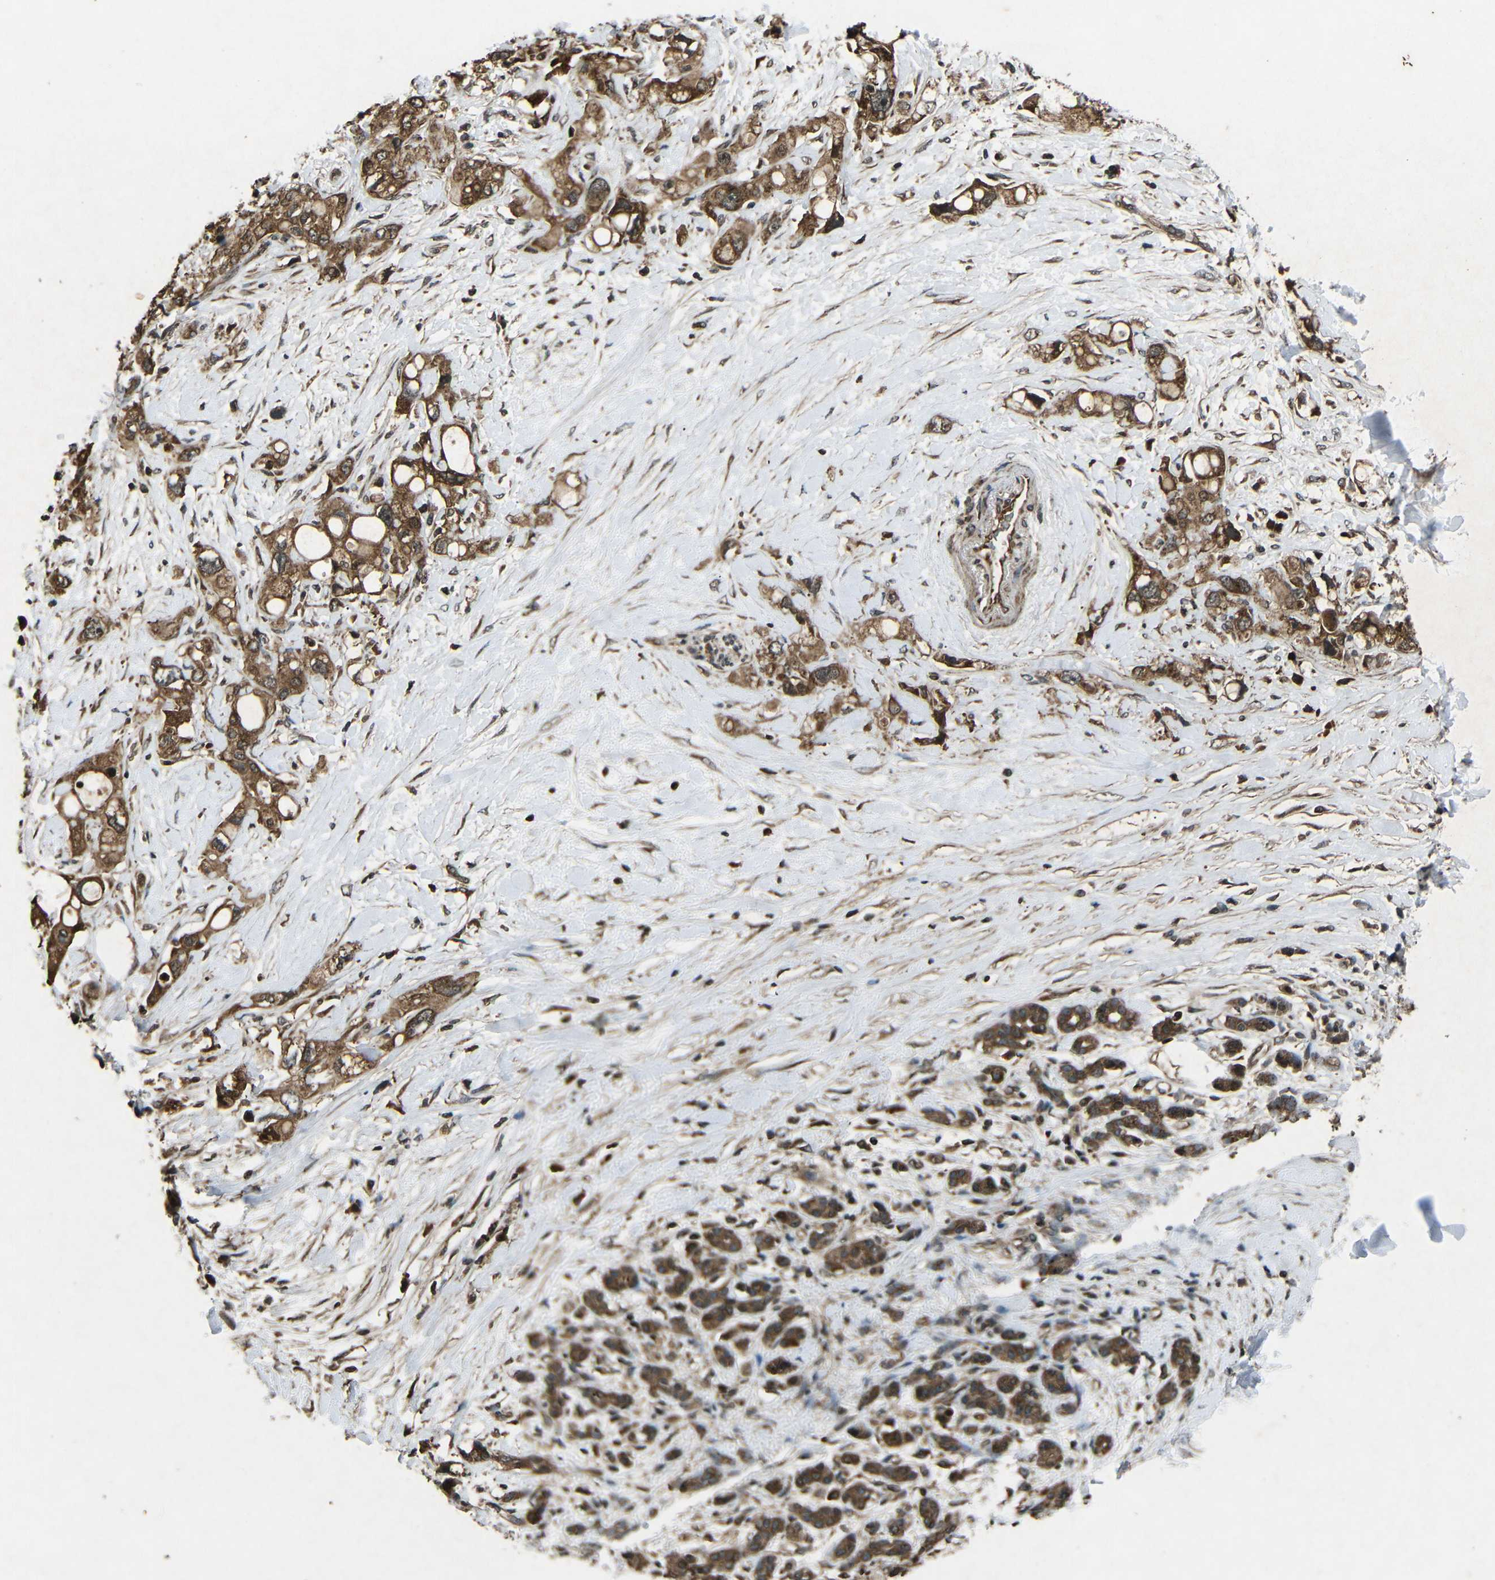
{"staining": {"intensity": "moderate", "quantity": ">75%", "location": "cytoplasmic/membranous"}, "tissue": "pancreatic cancer", "cell_type": "Tumor cells", "image_type": "cancer", "snomed": [{"axis": "morphology", "description": "Adenocarcinoma, NOS"}, {"axis": "topography", "description": "Pancreas"}], "caption": "A brown stain highlights moderate cytoplasmic/membranous expression of a protein in pancreatic cancer tumor cells.", "gene": "PLK2", "patient": {"sex": "female", "age": 56}}